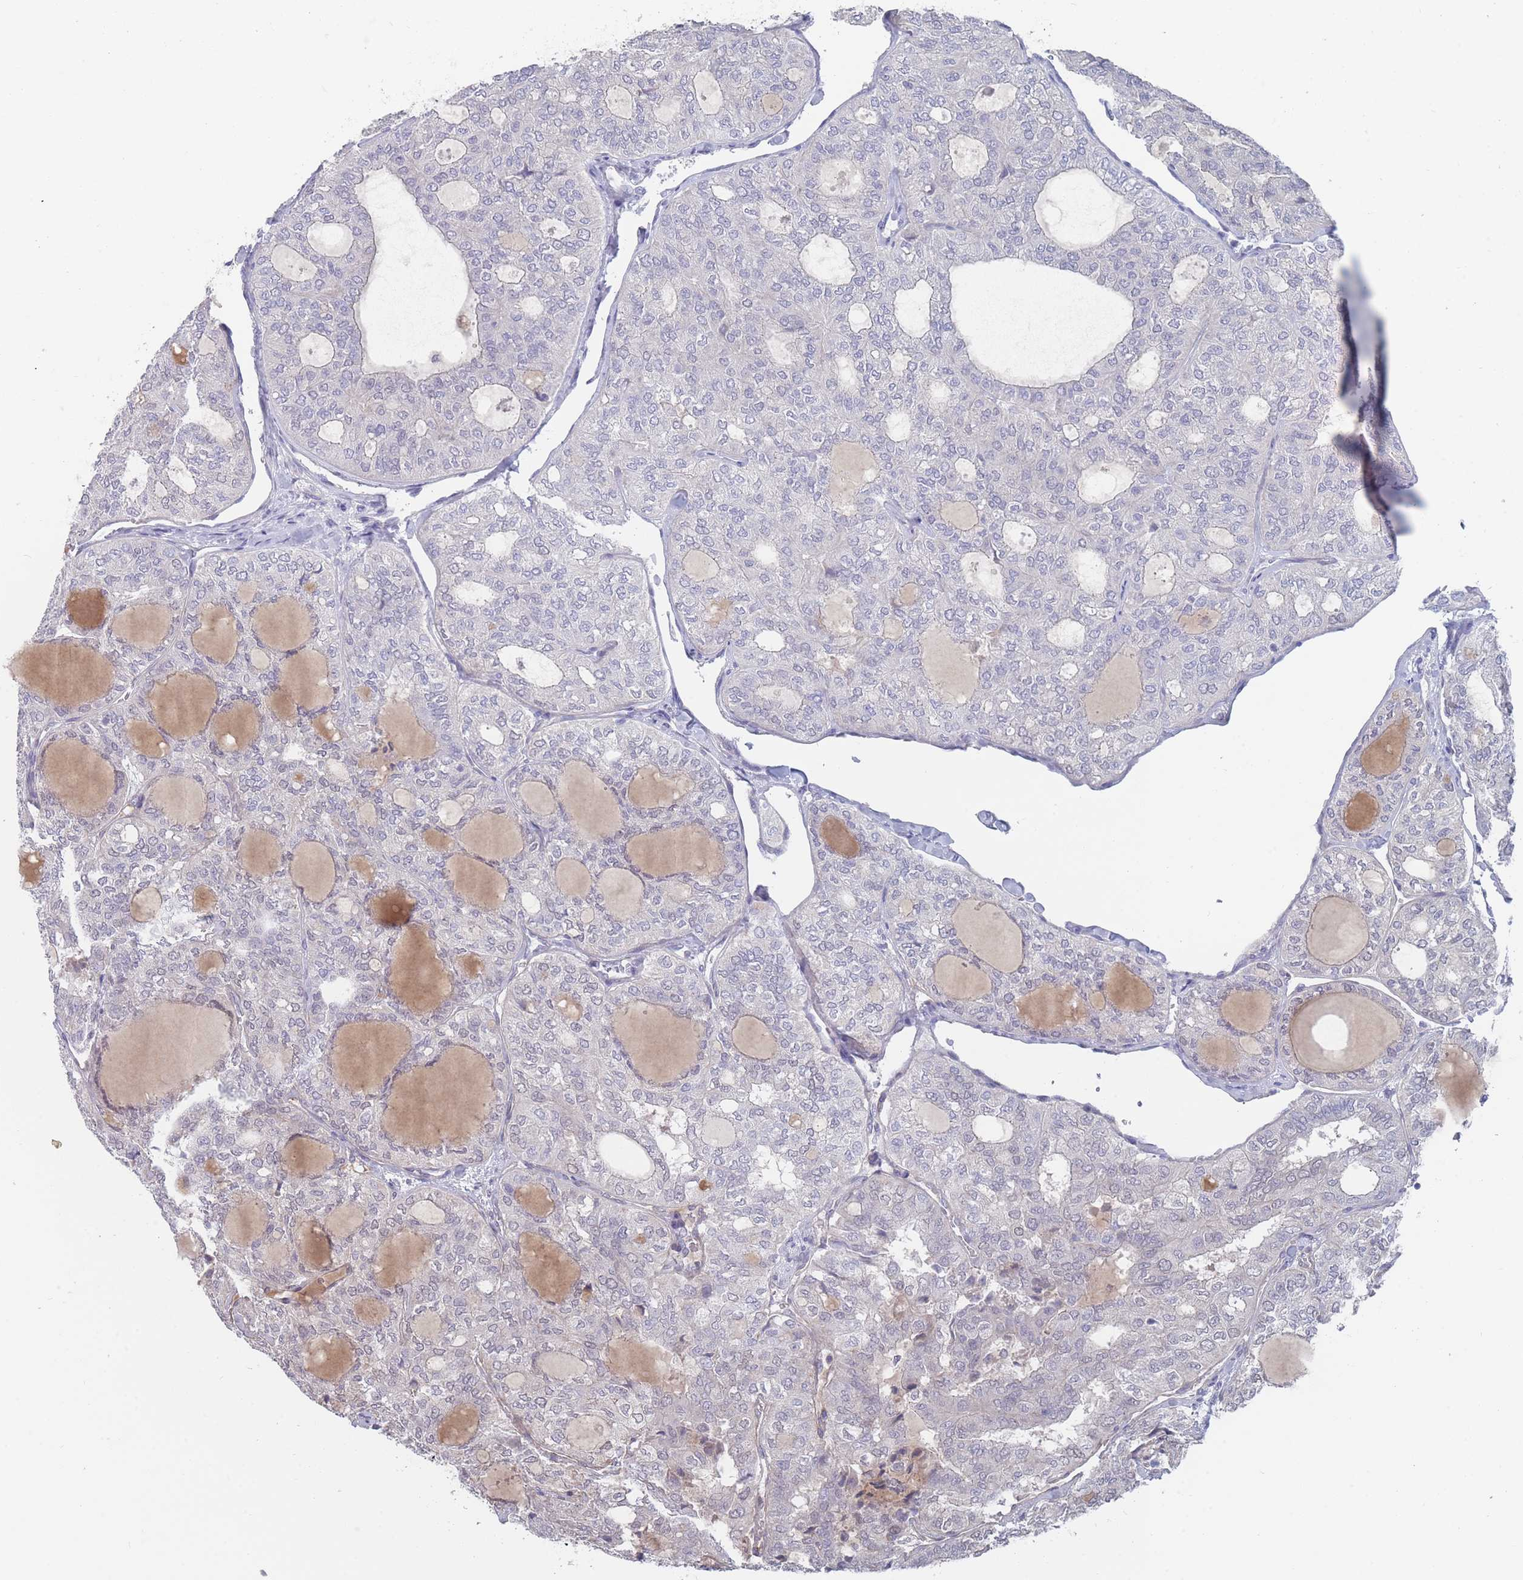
{"staining": {"intensity": "negative", "quantity": "none", "location": "none"}, "tissue": "thyroid cancer", "cell_type": "Tumor cells", "image_type": "cancer", "snomed": [{"axis": "morphology", "description": "Follicular adenoma carcinoma, NOS"}, {"axis": "topography", "description": "Thyroid gland"}], "caption": "Micrograph shows no significant protein positivity in tumor cells of thyroid cancer (follicular adenoma carcinoma).", "gene": "SLC1A6", "patient": {"sex": "male", "age": 75}}